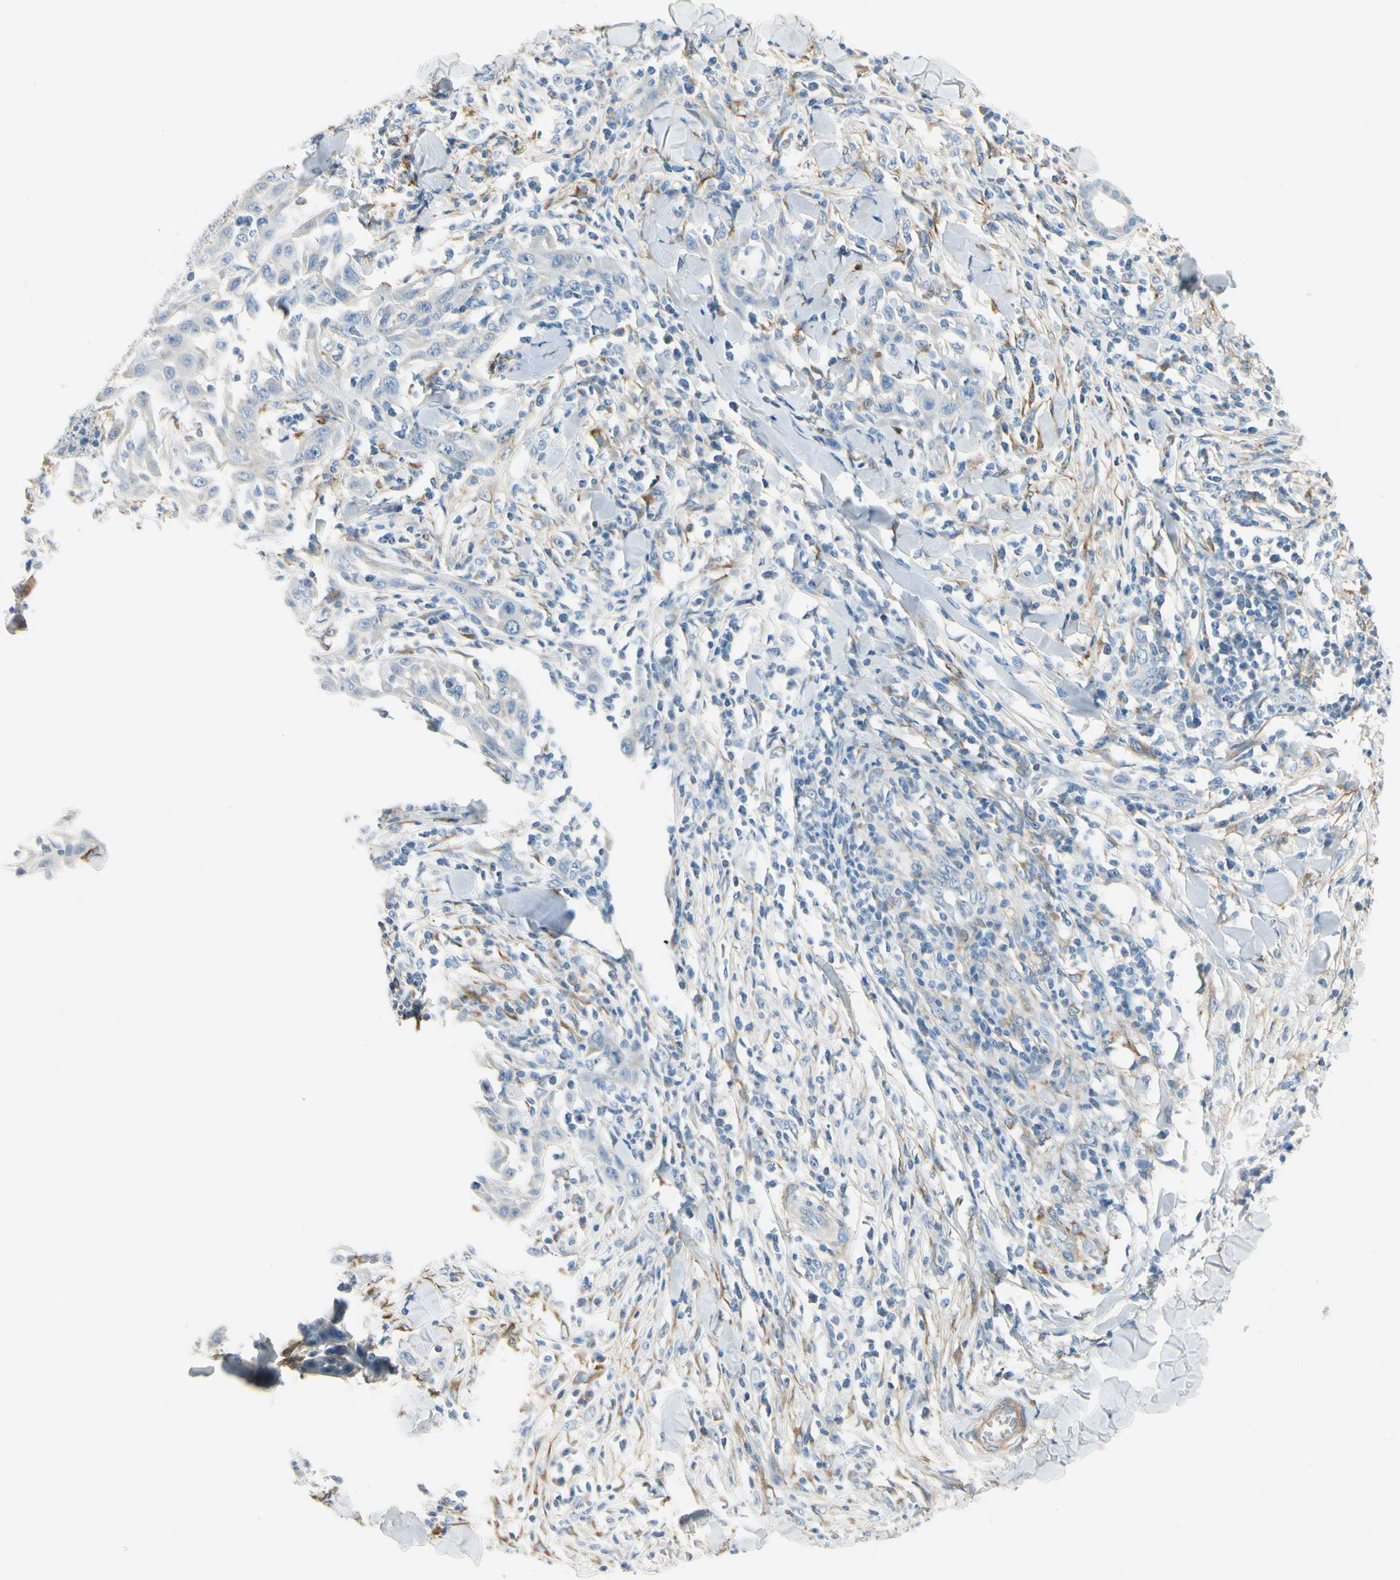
{"staining": {"intensity": "negative", "quantity": "none", "location": "none"}, "tissue": "skin cancer", "cell_type": "Tumor cells", "image_type": "cancer", "snomed": [{"axis": "morphology", "description": "Squamous cell carcinoma, NOS"}, {"axis": "topography", "description": "Skin"}], "caption": "This micrograph is of squamous cell carcinoma (skin) stained with immunohistochemistry to label a protein in brown with the nuclei are counter-stained blue. There is no positivity in tumor cells.", "gene": "AMPH", "patient": {"sex": "male", "age": 24}}